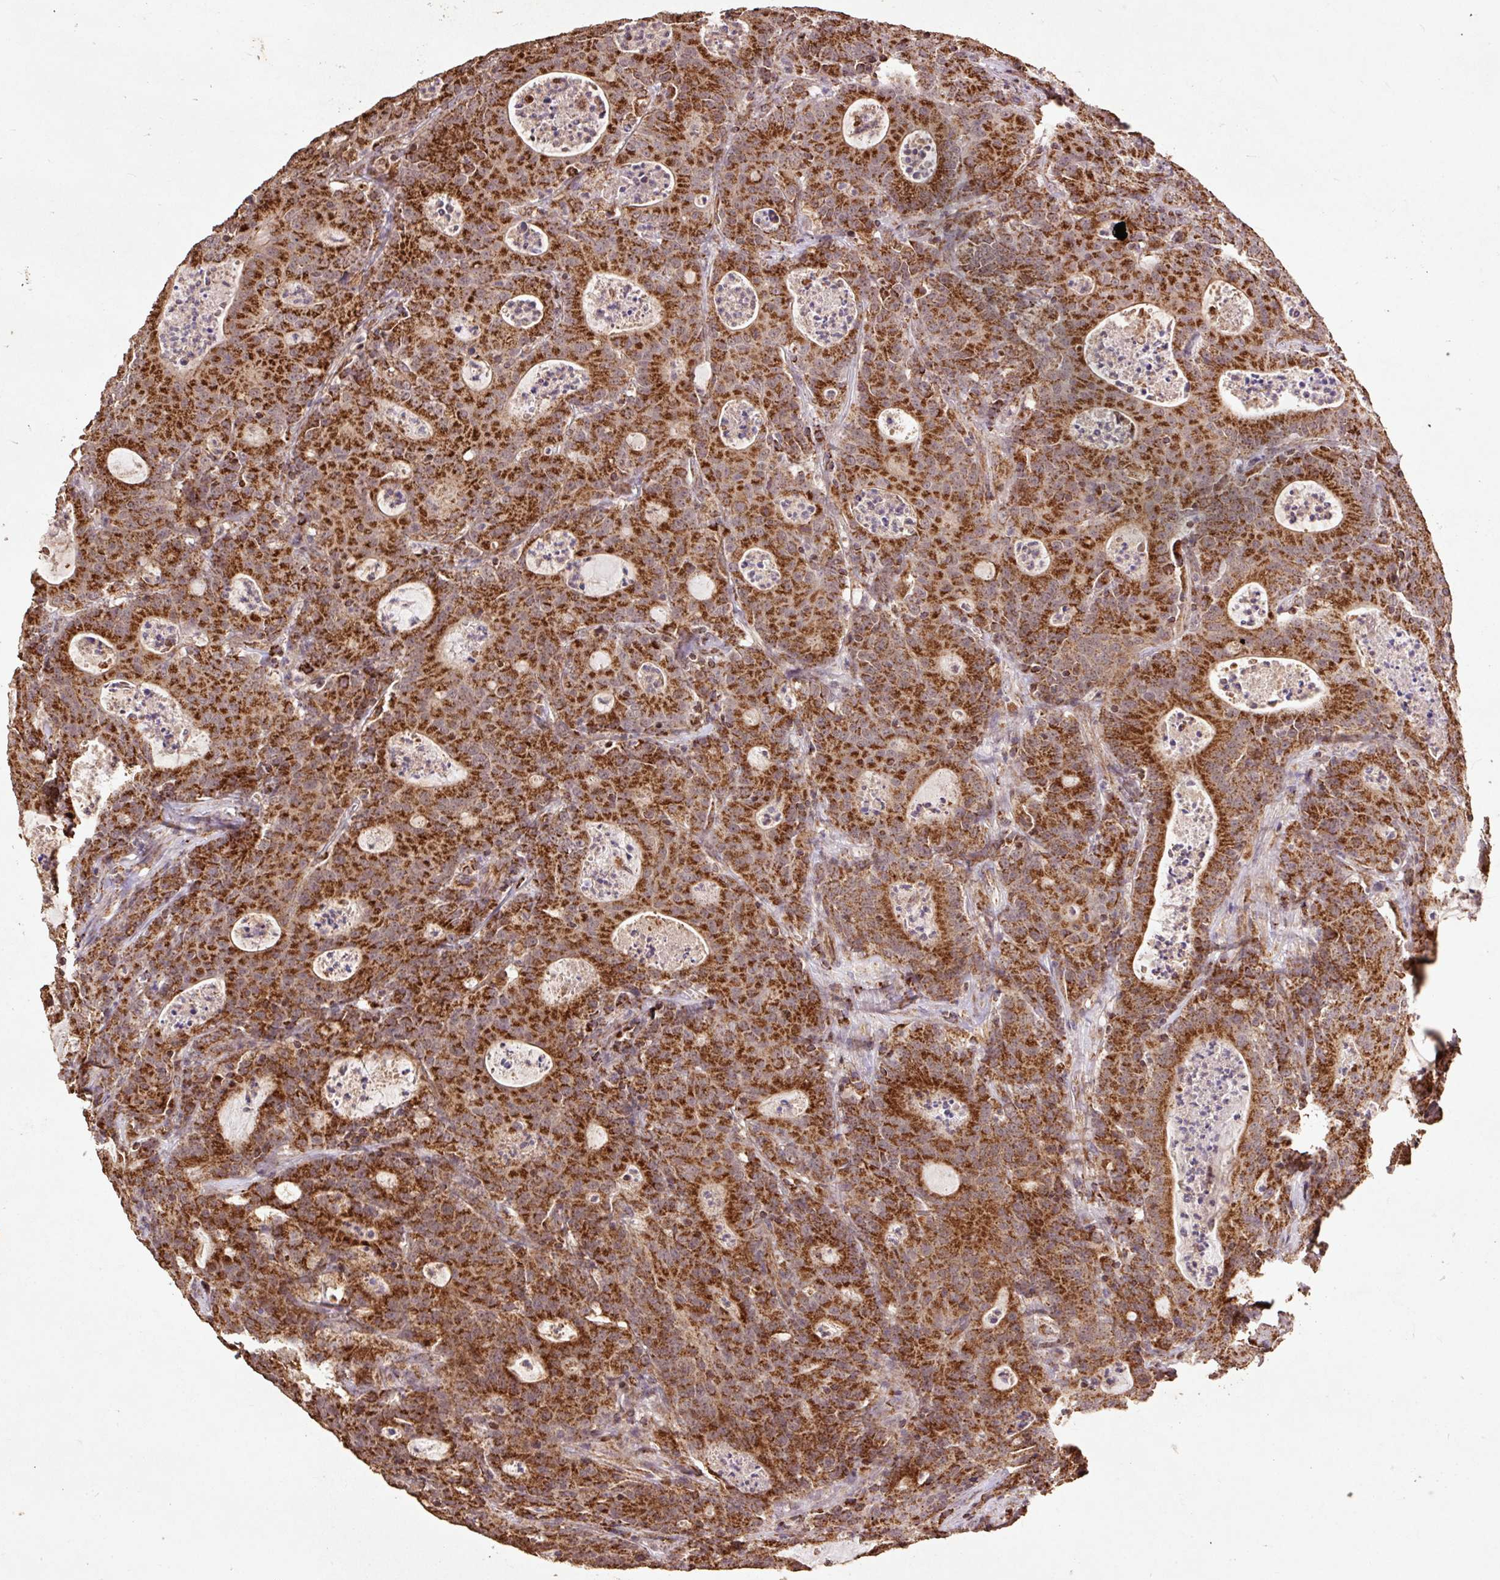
{"staining": {"intensity": "strong", "quantity": ">75%", "location": "cytoplasmic/membranous"}, "tissue": "colorectal cancer", "cell_type": "Tumor cells", "image_type": "cancer", "snomed": [{"axis": "morphology", "description": "Adenocarcinoma, NOS"}, {"axis": "topography", "description": "Colon"}], "caption": "Tumor cells demonstrate high levels of strong cytoplasmic/membranous staining in approximately >75% of cells in human colorectal cancer (adenocarcinoma).", "gene": "ATP5F1A", "patient": {"sex": "male", "age": 83}}